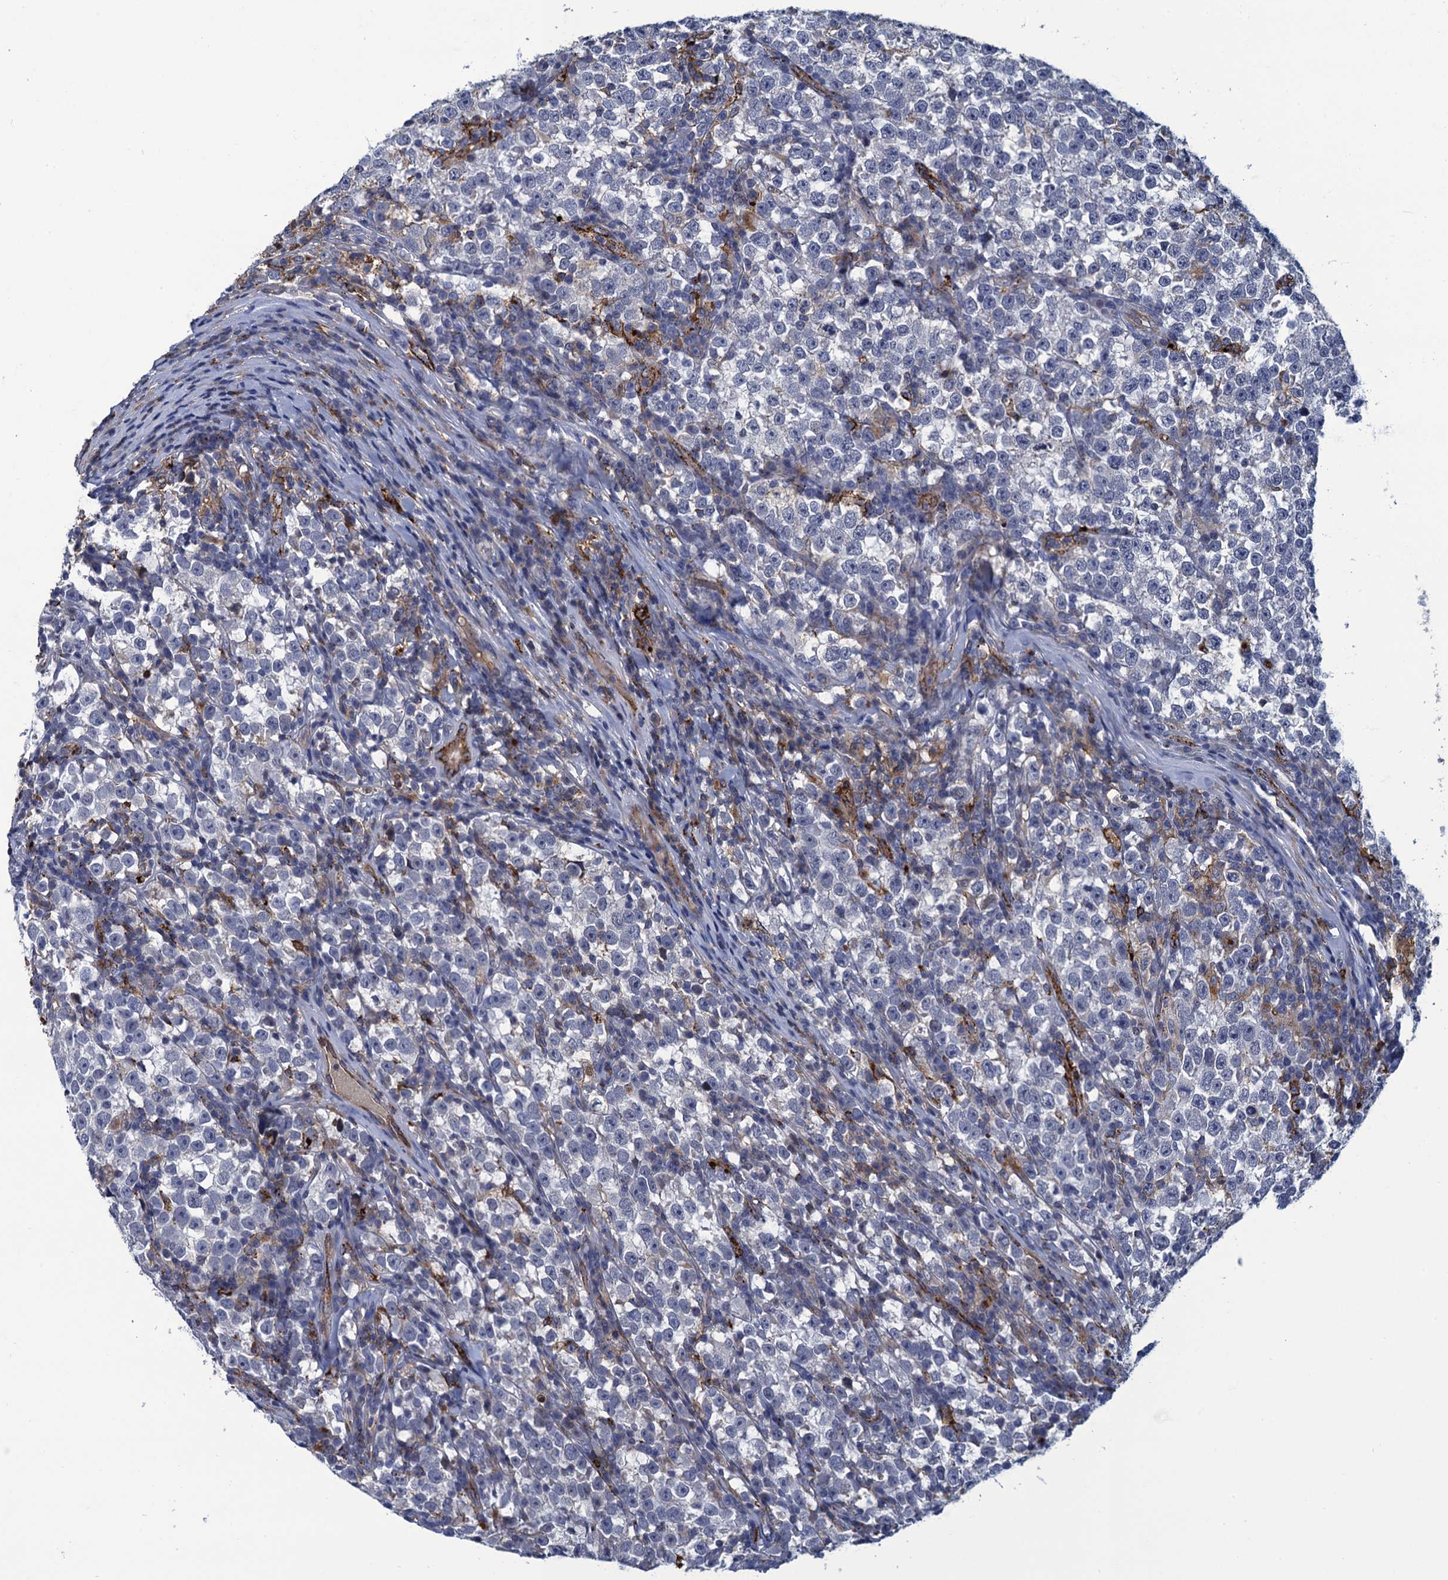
{"staining": {"intensity": "negative", "quantity": "none", "location": "none"}, "tissue": "testis cancer", "cell_type": "Tumor cells", "image_type": "cancer", "snomed": [{"axis": "morphology", "description": "Normal tissue, NOS"}, {"axis": "morphology", "description": "Seminoma, NOS"}, {"axis": "topography", "description": "Testis"}], "caption": "IHC micrograph of neoplastic tissue: human testis cancer stained with DAB (3,3'-diaminobenzidine) shows no significant protein positivity in tumor cells. The staining is performed using DAB brown chromogen with nuclei counter-stained in using hematoxylin.", "gene": "DNHD1", "patient": {"sex": "male", "age": 43}}